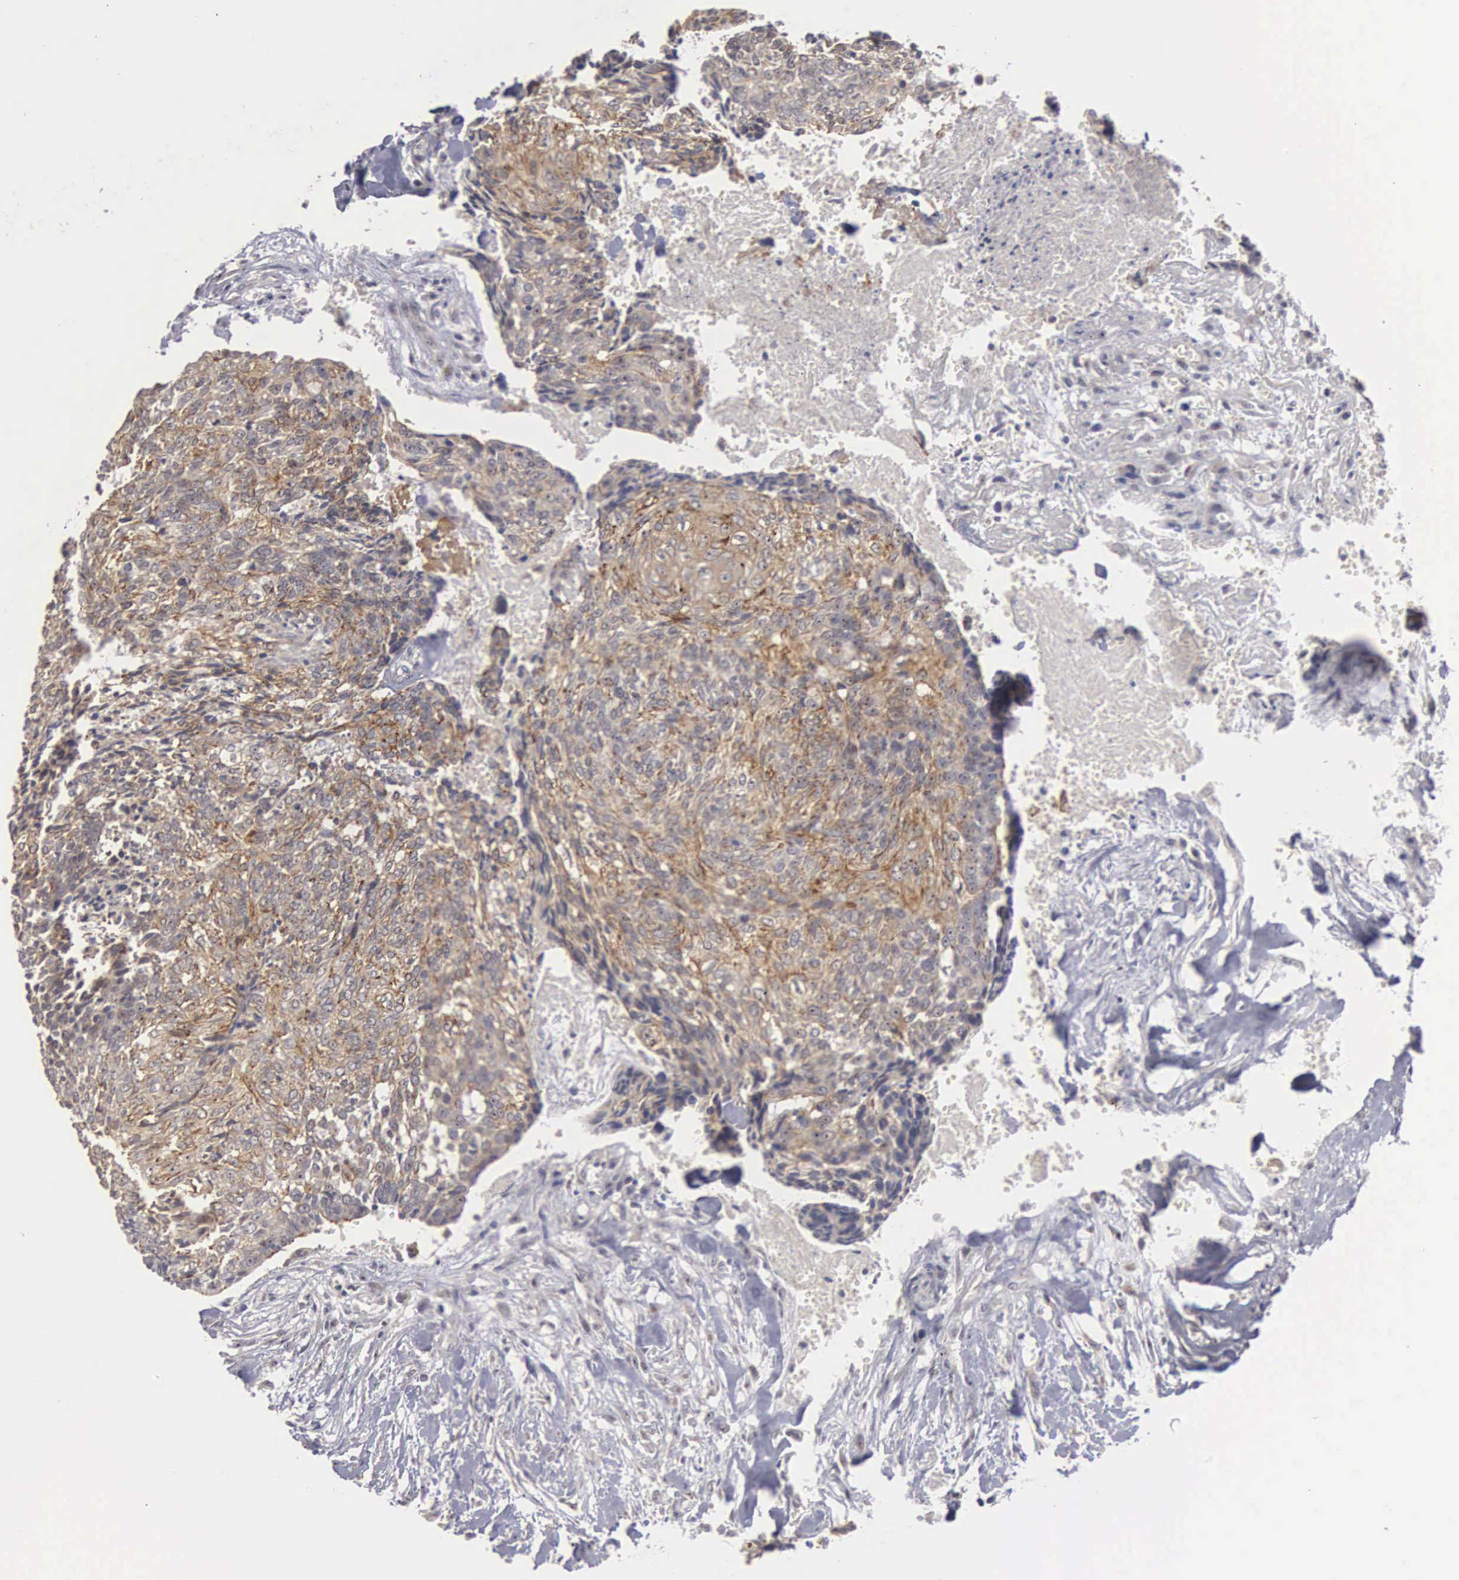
{"staining": {"intensity": "moderate", "quantity": ">75%", "location": "cytoplasmic/membranous"}, "tissue": "head and neck cancer", "cell_type": "Tumor cells", "image_type": "cancer", "snomed": [{"axis": "morphology", "description": "Squamous cell carcinoma, NOS"}, {"axis": "topography", "description": "Salivary gland"}, {"axis": "topography", "description": "Head-Neck"}], "caption": "This is an image of immunohistochemistry (IHC) staining of head and neck squamous cell carcinoma, which shows moderate positivity in the cytoplasmic/membranous of tumor cells.", "gene": "AMN", "patient": {"sex": "male", "age": 70}}